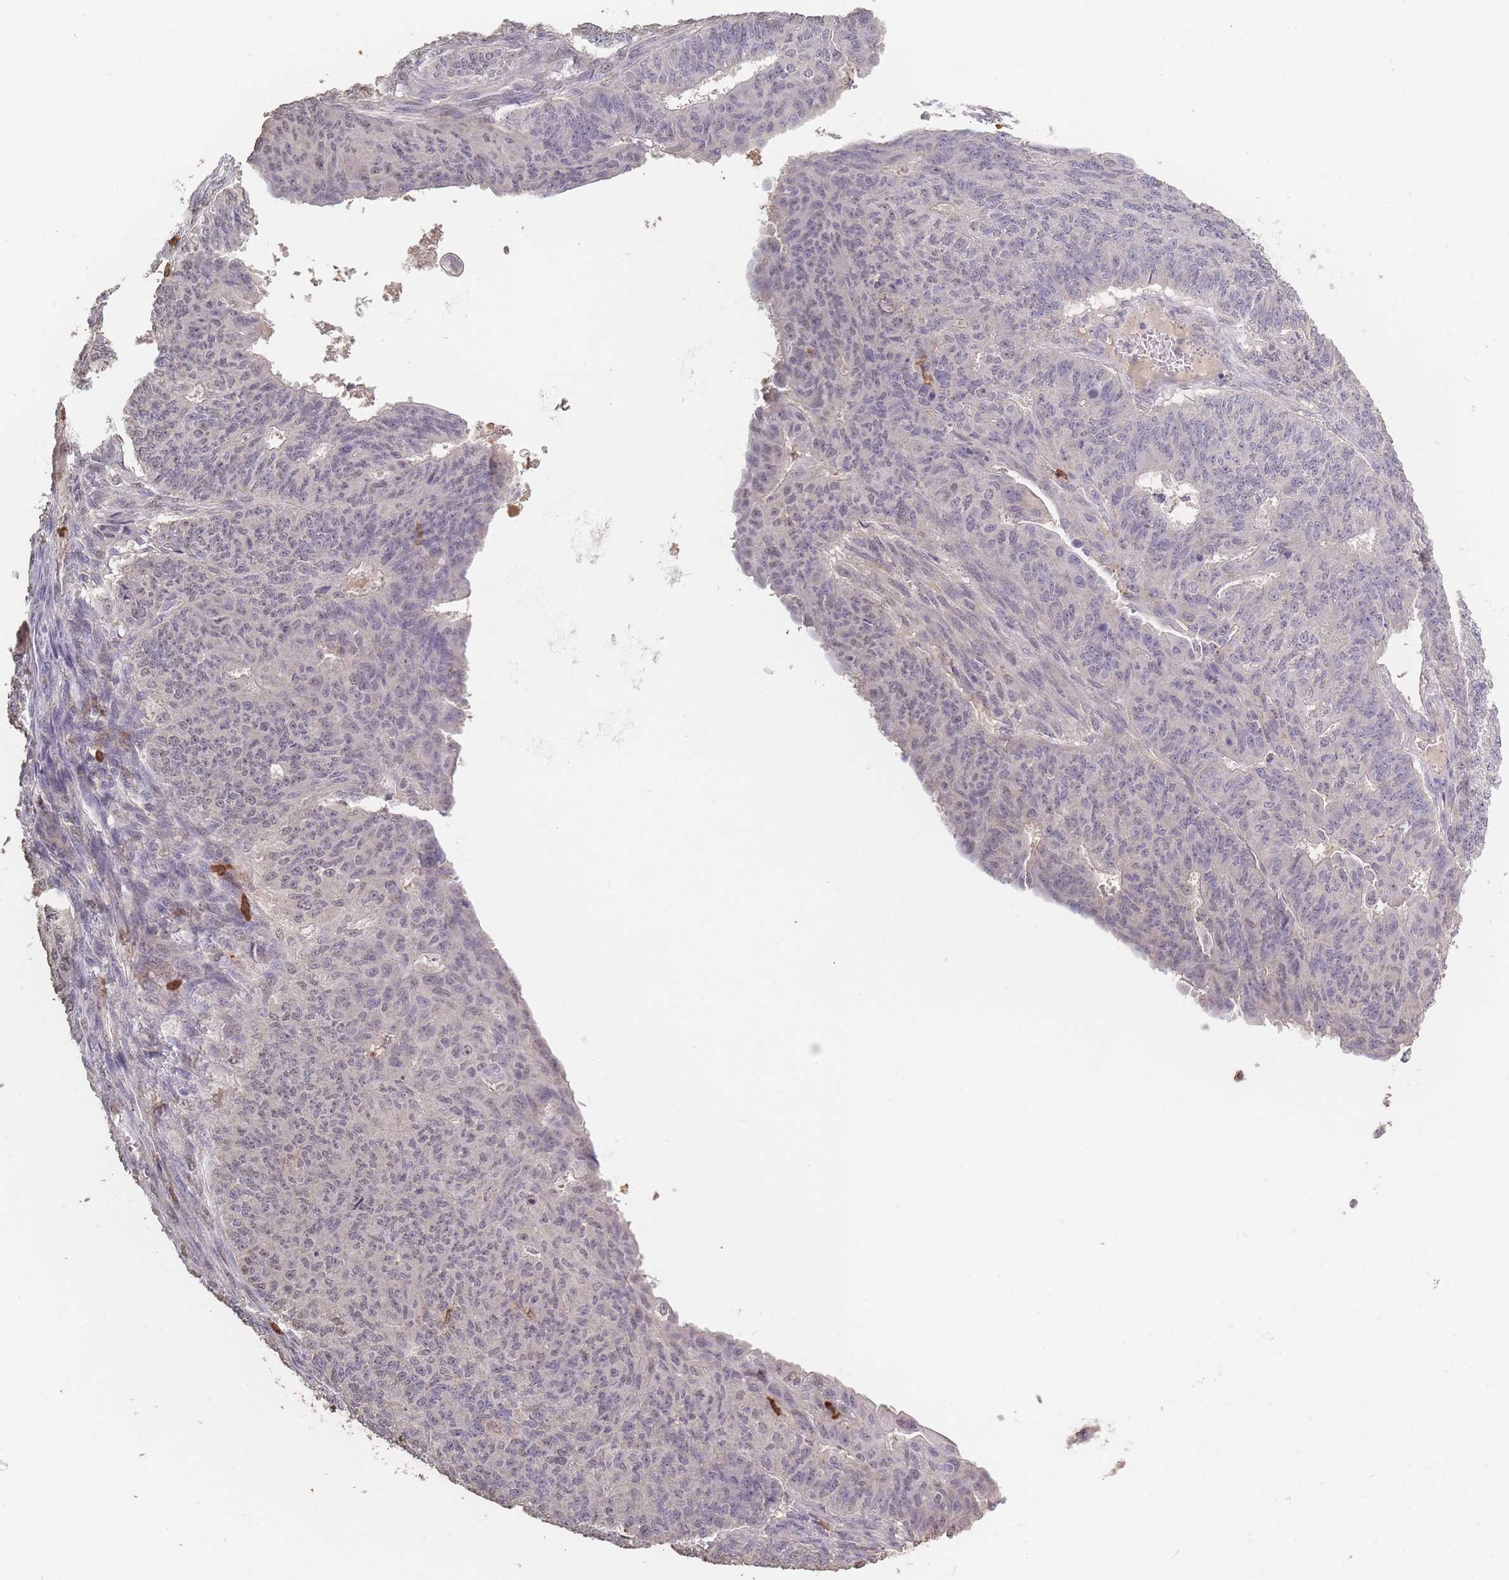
{"staining": {"intensity": "negative", "quantity": "none", "location": "none"}, "tissue": "endometrial cancer", "cell_type": "Tumor cells", "image_type": "cancer", "snomed": [{"axis": "morphology", "description": "Adenocarcinoma, NOS"}, {"axis": "topography", "description": "Endometrium"}], "caption": "Human endometrial cancer (adenocarcinoma) stained for a protein using IHC reveals no expression in tumor cells.", "gene": "BST1", "patient": {"sex": "female", "age": 32}}